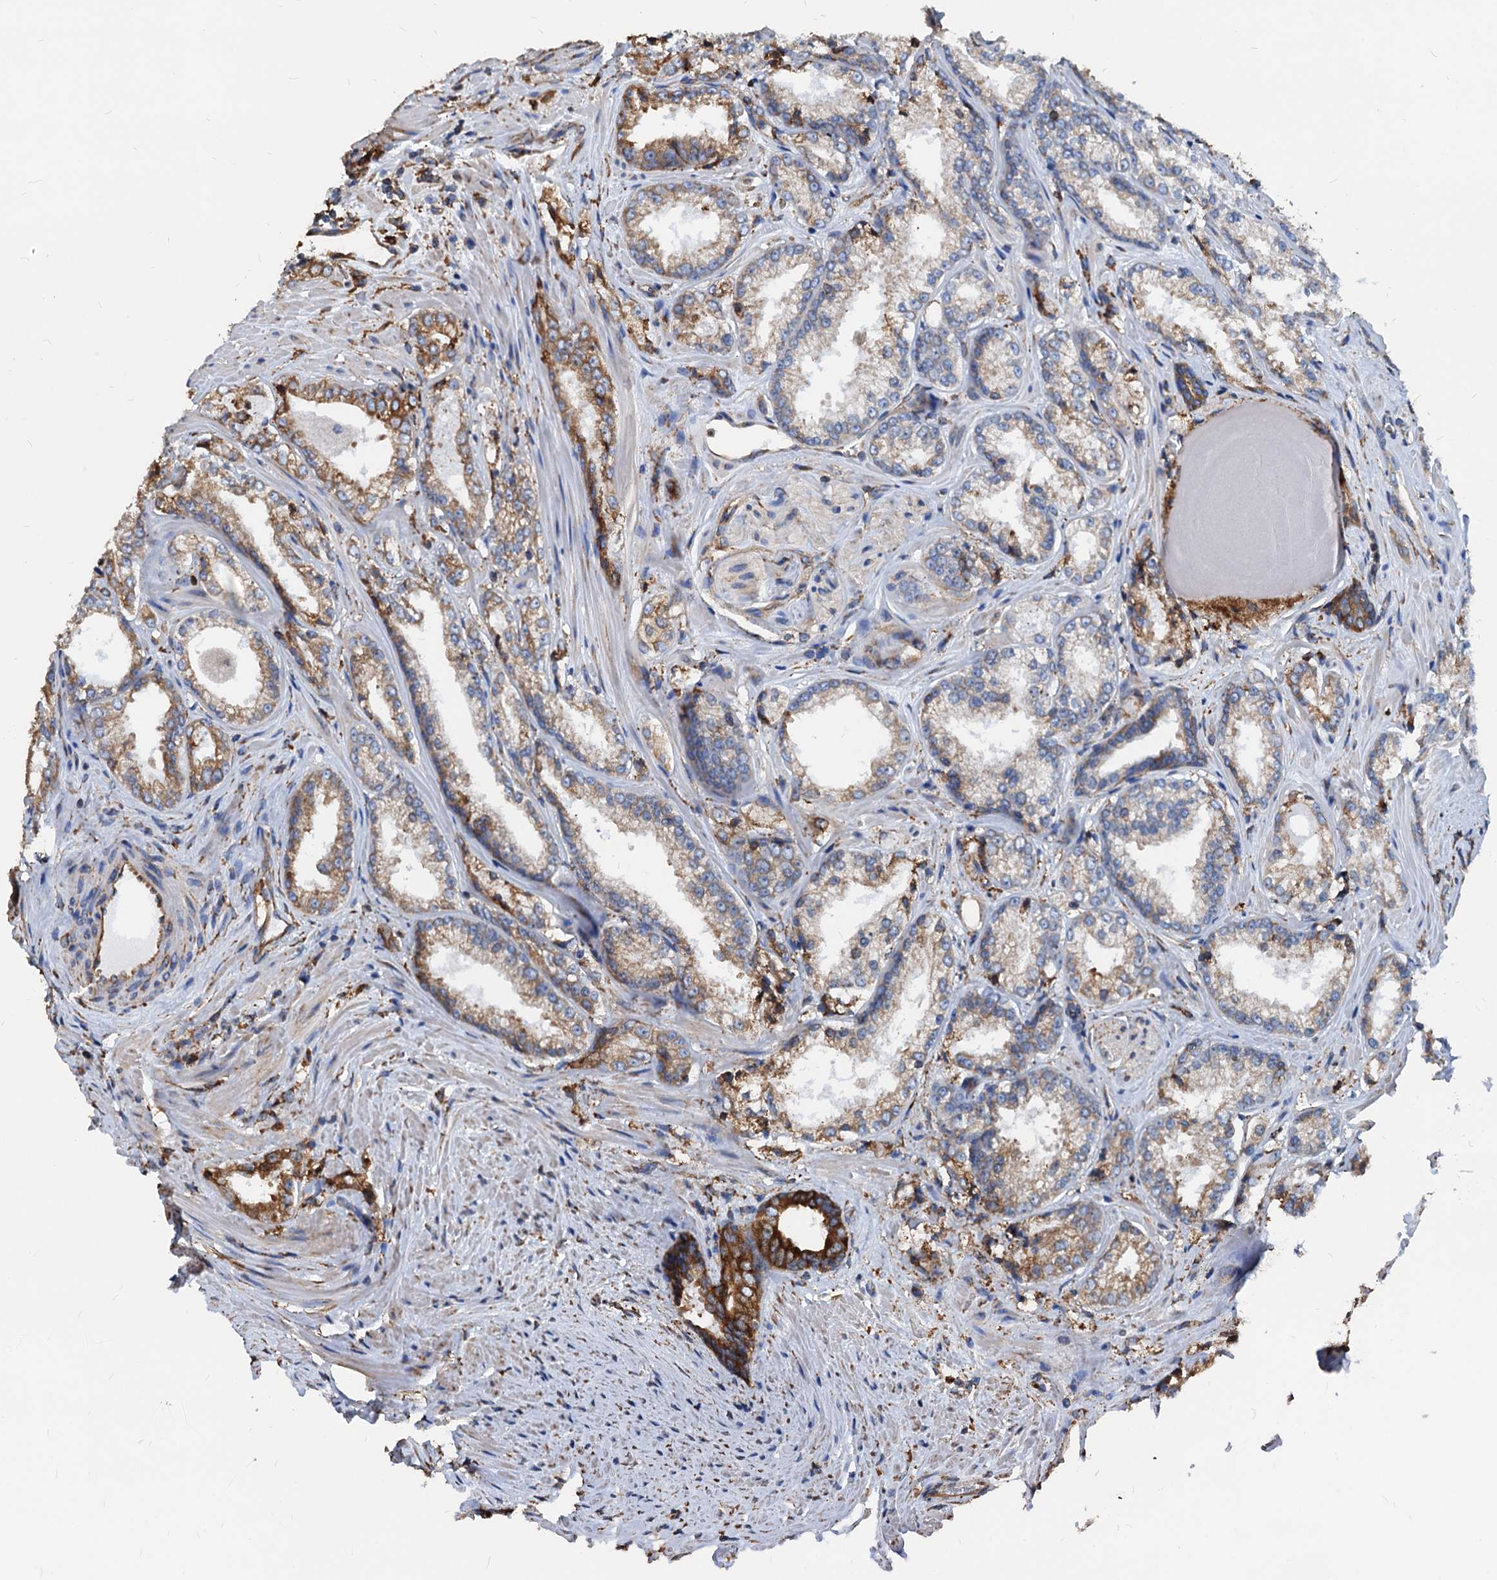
{"staining": {"intensity": "moderate", "quantity": ">75%", "location": "cytoplasmic/membranous"}, "tissue": "prostate cancer", "cell_type": "Tumor cells", "image_type": "cancer", "snomed": [{"axis": "morphology", "description": "Adenocarcinoma, Low grade"}, {"axis": "topography", "description": "Prostate"}], "caption": "Prostate adenocarcinoma (low-grade) was stained to show a protein in brown. There is medium levels of moderate cytoplasmic/membranous staining in about >75% of tumor cells.", "gene": "HSPA5", "patient": {"sex": "male", "age": 47}}